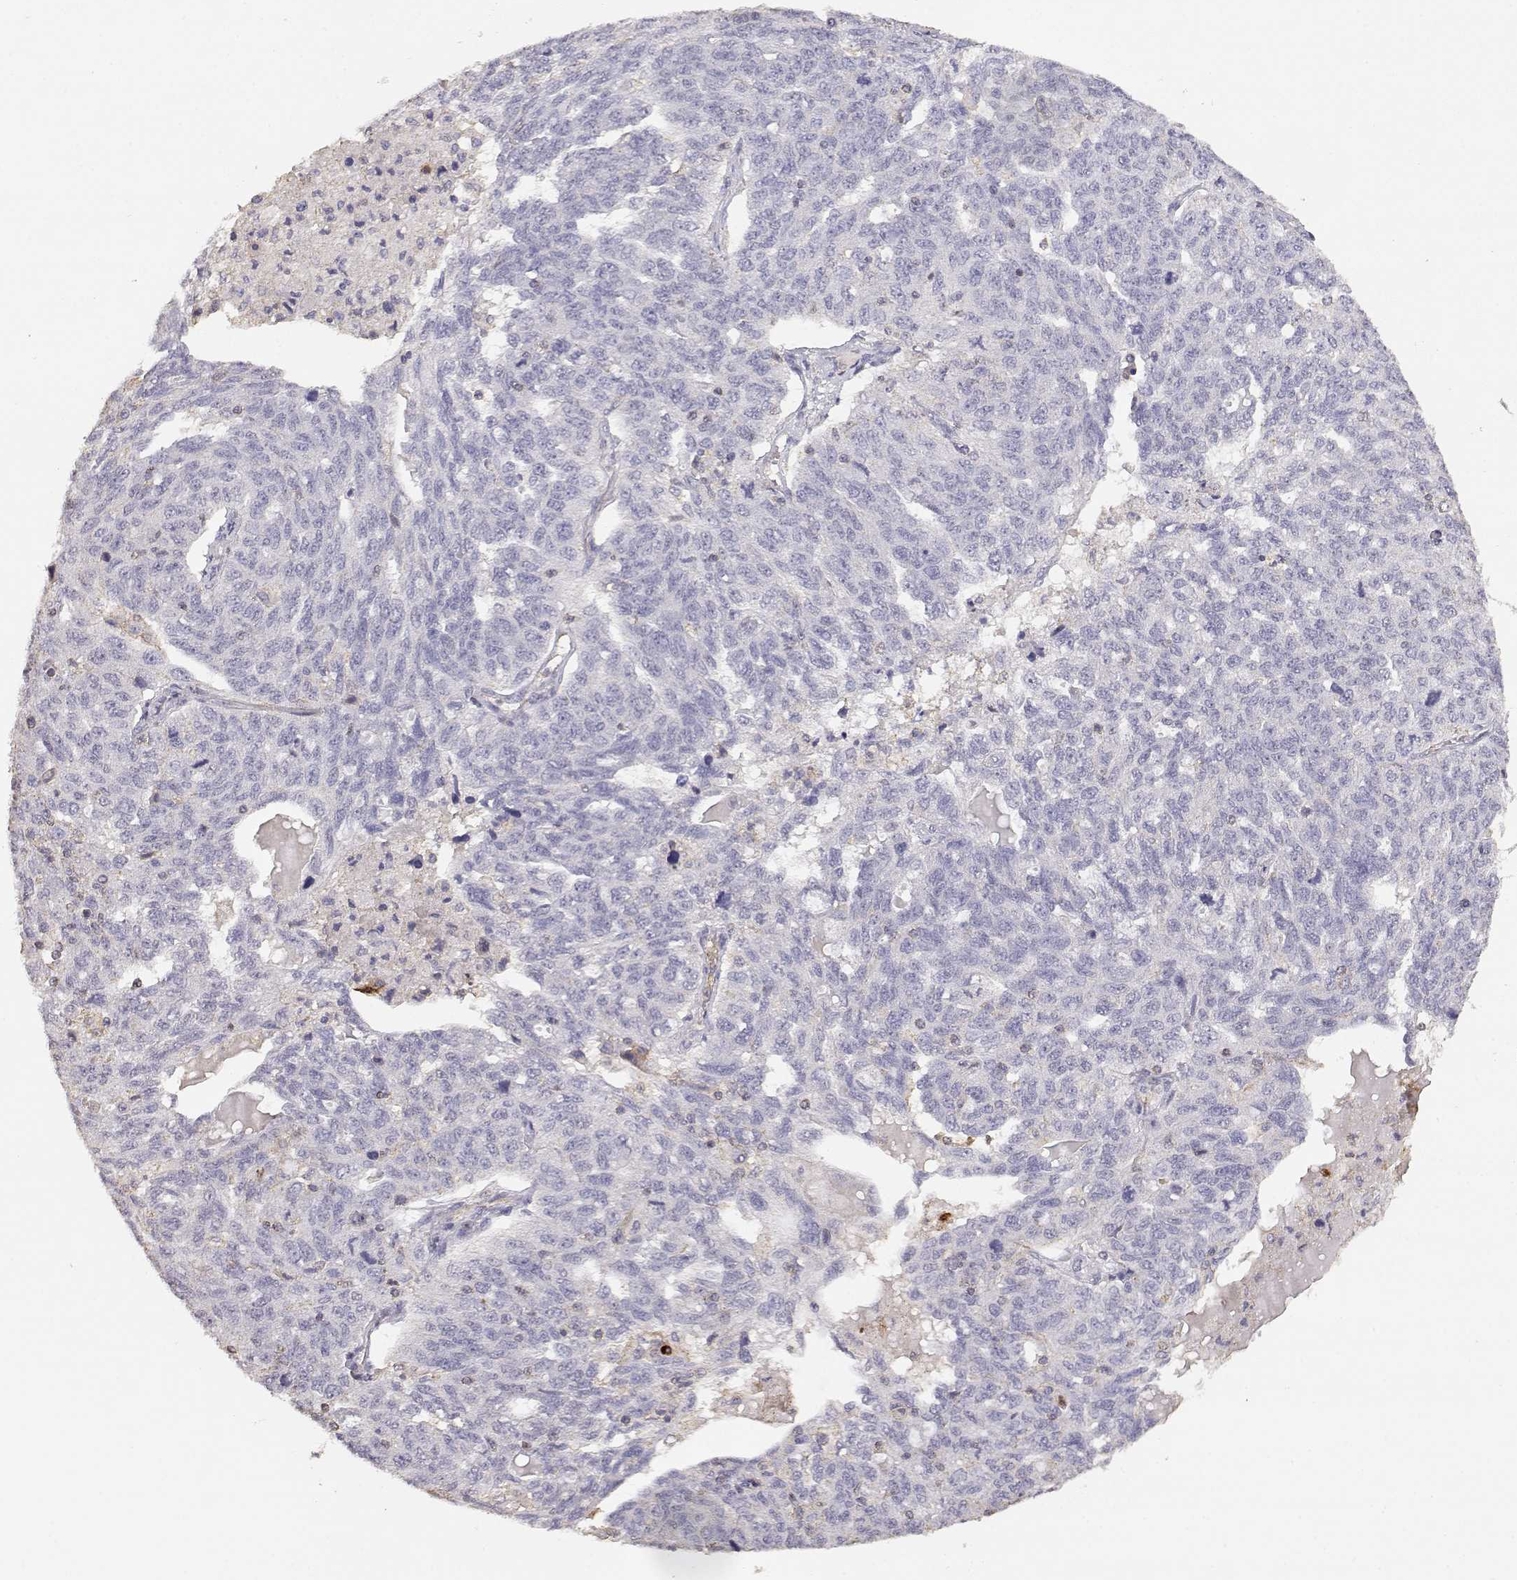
{"staining": {"intensity": "negative", "quantity": "none", "location": "none"}, "tissue": "ovarian cancer", "cell_type": "Tumor cells", "image_type": "cancer", "snomed": [{"axis": "morphology", "description": "Cystadenocarcinoma, serous, NOS"}, {"axis": "topography", "description": "Ovary"}], "caption": "An IHC image of serous cystadenocarcinoma (ovarian) is shown. There is no staining in tumor cells of serous cystadenocarcinoma (ovarian). Brightfield microscopy of immunohistochemistry (IHC) stained with DAB (3,3'-diaminobenzidine) (brown) and hematoxylin (blue), captured at high magnification.", "gene": "TNFRSF10C", "patient": {"sex": "female", "age": 71}}